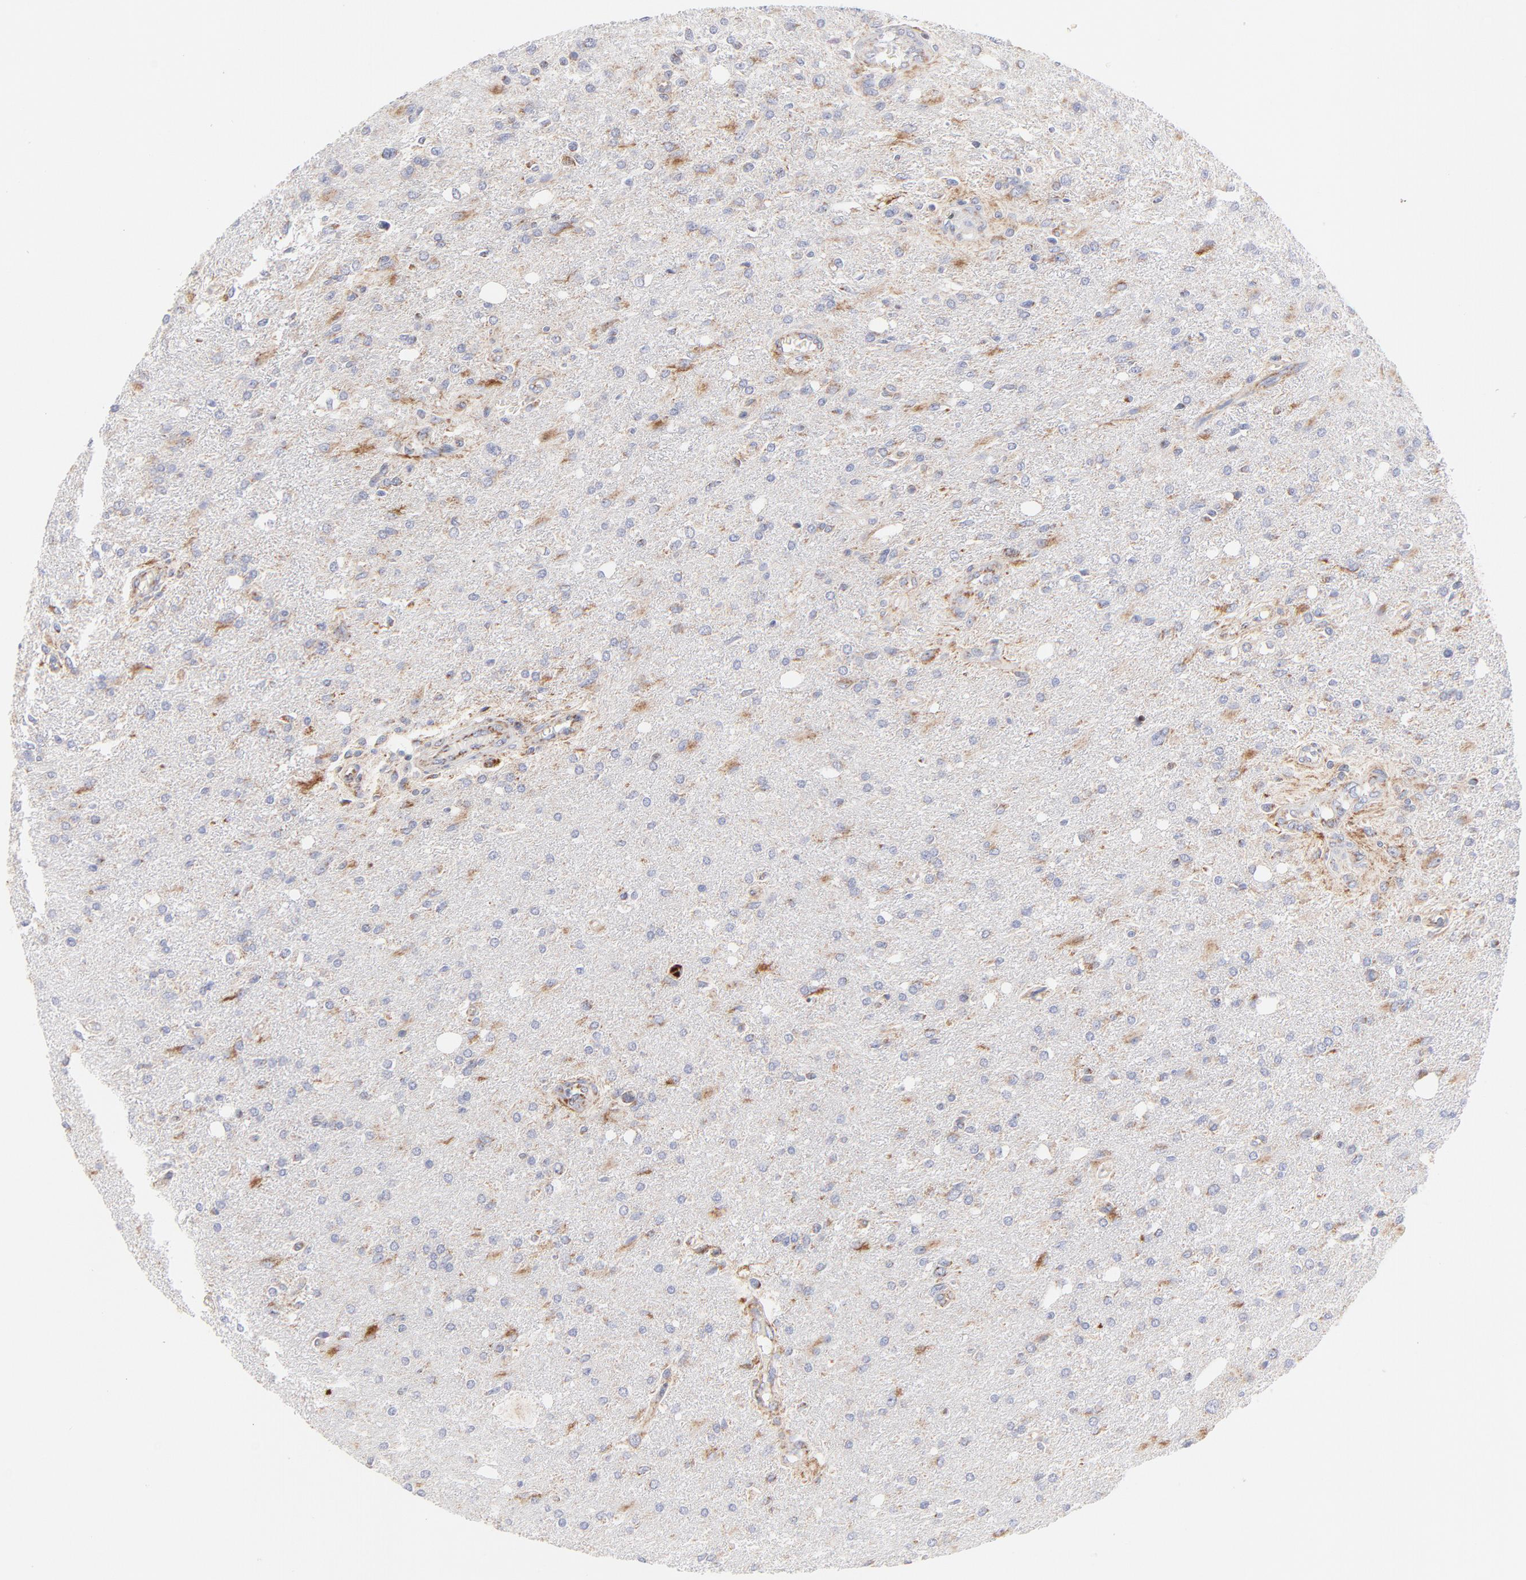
{"staining": {"intensity": "weak", "quantity": "<25%", "location": "cytoplasmic/membranous"}, "tissue": "glioma", "cell_type": "Tumor cells", "image_type": "cancer", "snomed": [{"axis": "morphology", "description": "Glioma, malignant, High grade"}, {"axis": "topography", "description": "Cerebral cortex"}], "caption": "High power microscopy photomicrograph of an IHC histopathology image of malignant glioma (high-grade), revealing no significant positivity in tumor cells. (Stains: DAB (3,3'-diaminobenzidine) immunohistochemistry (IHC) with hematoxylin counter stain, Microscopy: brightfield microscopy at high magnification).", "gene": "TIMM8A", "patient": {"sex": "male", "age": 76}}